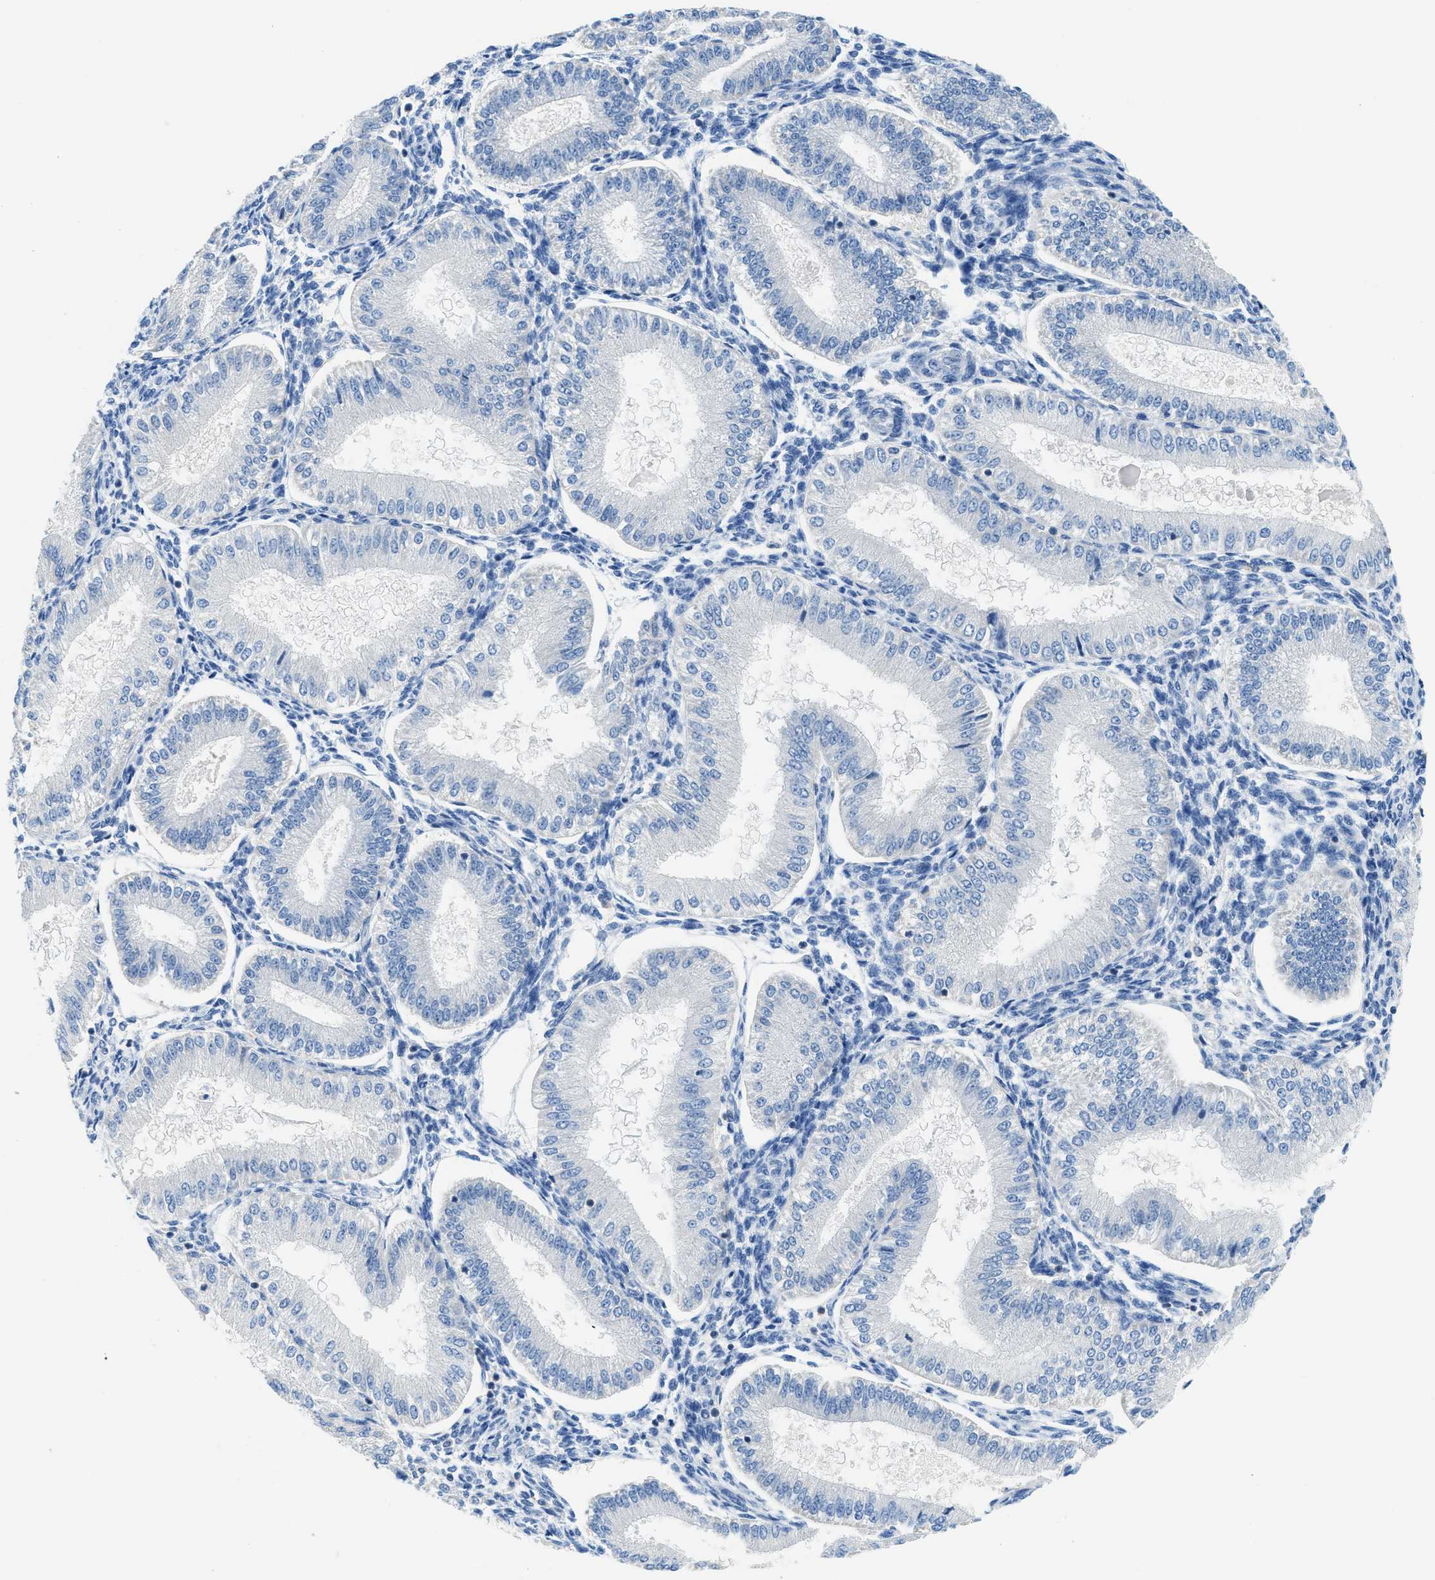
{"staining": {"intensity": "negative", "quantity": "none", "location": "none"}, "tissue": "endometrium", "cell_type": "Cells in endometrial stroma", "image_type": "normal", "snomed": [{"axis": "morphology", "description": "Normal tissue, NOS"}, {"axis": "topography", "description": "Endometrium"}], "caption": "DAB immunohistochemical staining of unremarkable endometrium demonstrates no significant positivity in cells in endometrial stroma. (DAB immunohistochemistry with hematoxylin counter stain).", "gene": "FAM151A", "patient": {"sex": "female", "age": 39}}